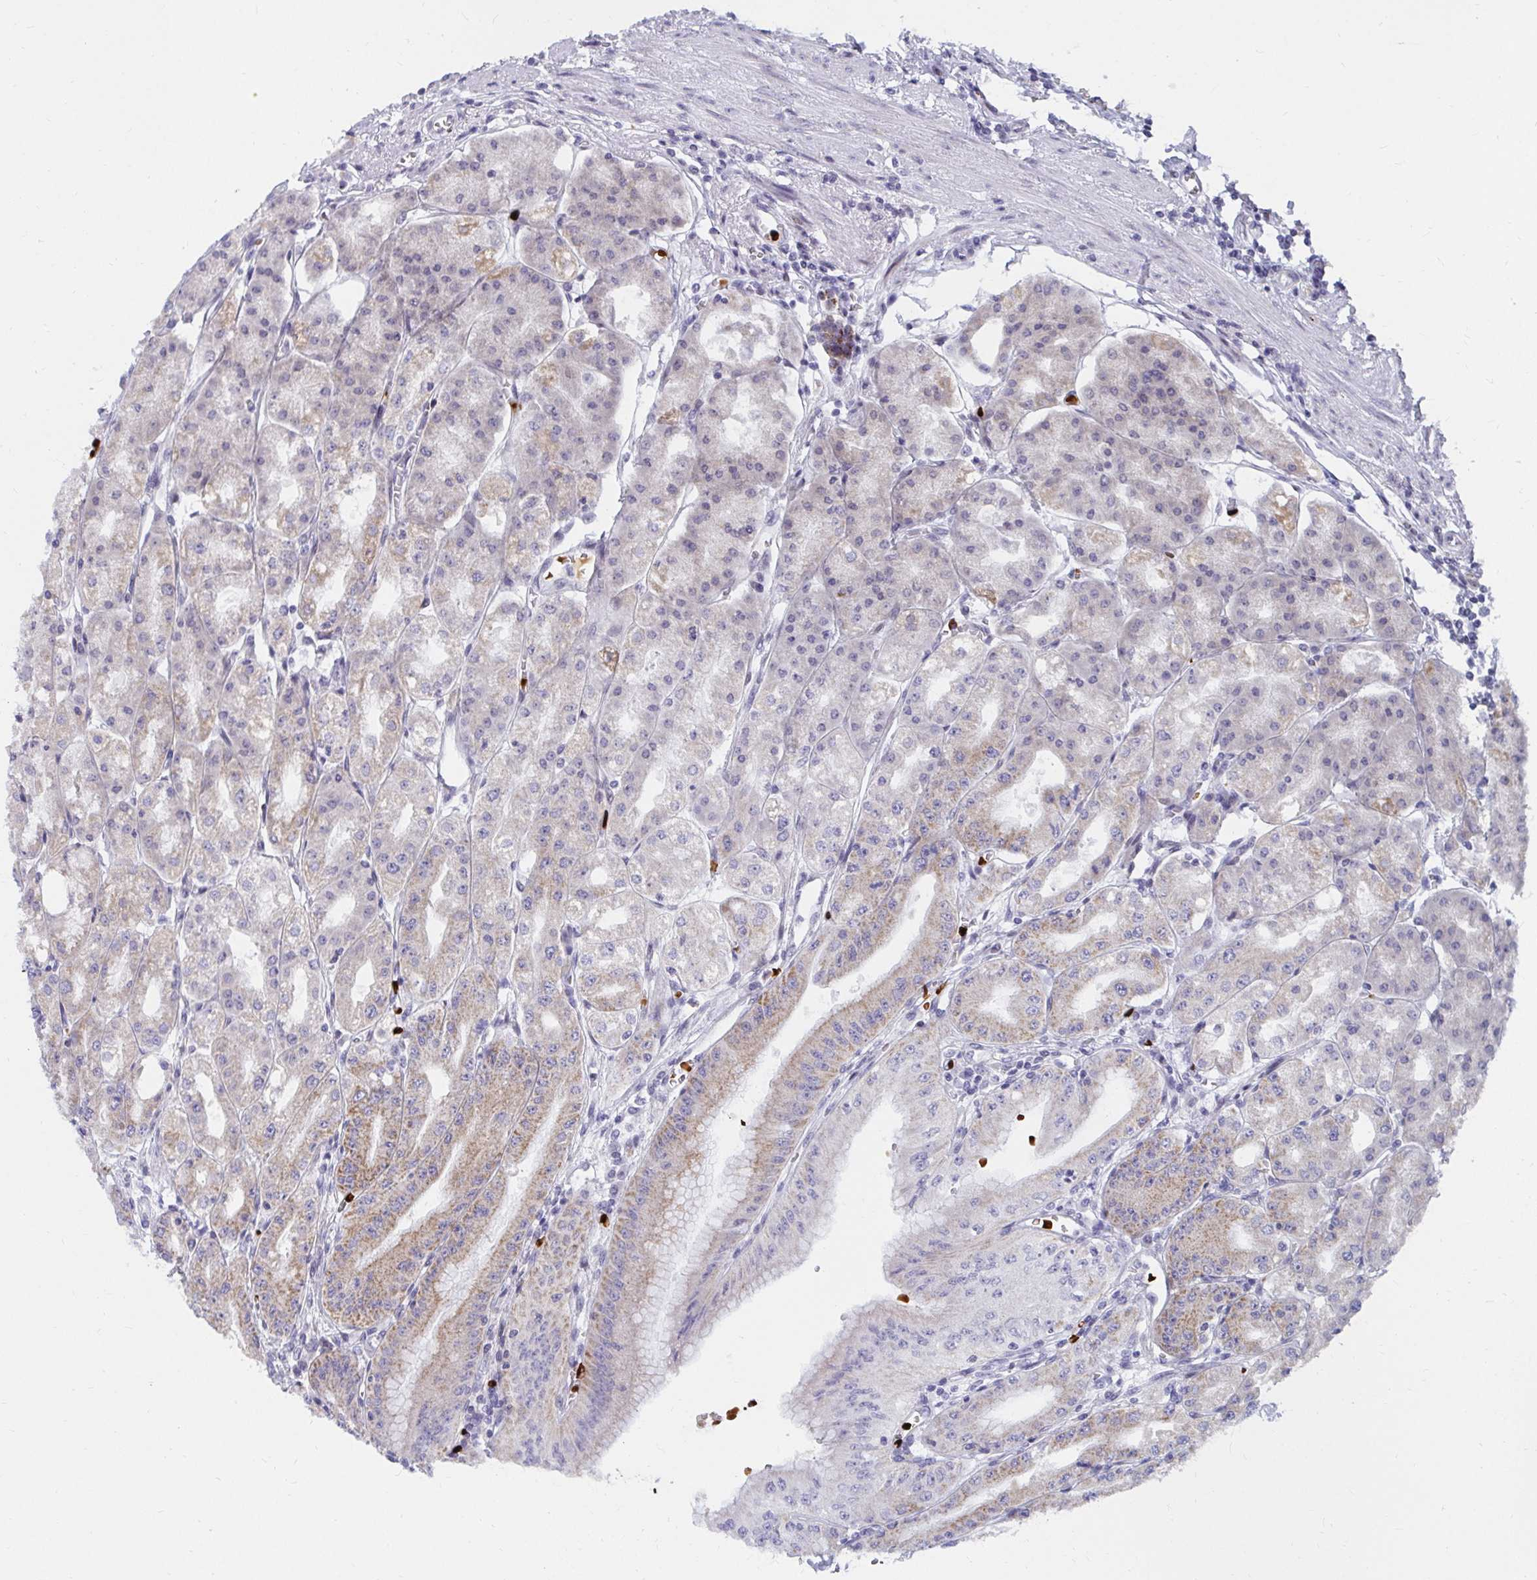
{"staining": {"intensity": "strong", "quantity": "<25%", "location": "cytoplasmic/membranous"}, "tissue": "stomach", "cell_type": "Glandular cells", "image_type": "normal", "snomed": [{"axis": "morphology", "description": "Normal tissue, NOS"}, {"axis": "topography", "description": "Stomach, lower"}], "caption": "This is an image of immunohistochemistry staining of benign stomach, which shows strong positivity in the cytoplasmic/membranous of glandular cells.", "gene": "EXOC5", "patient": {"sex": "male", "age": 71}}